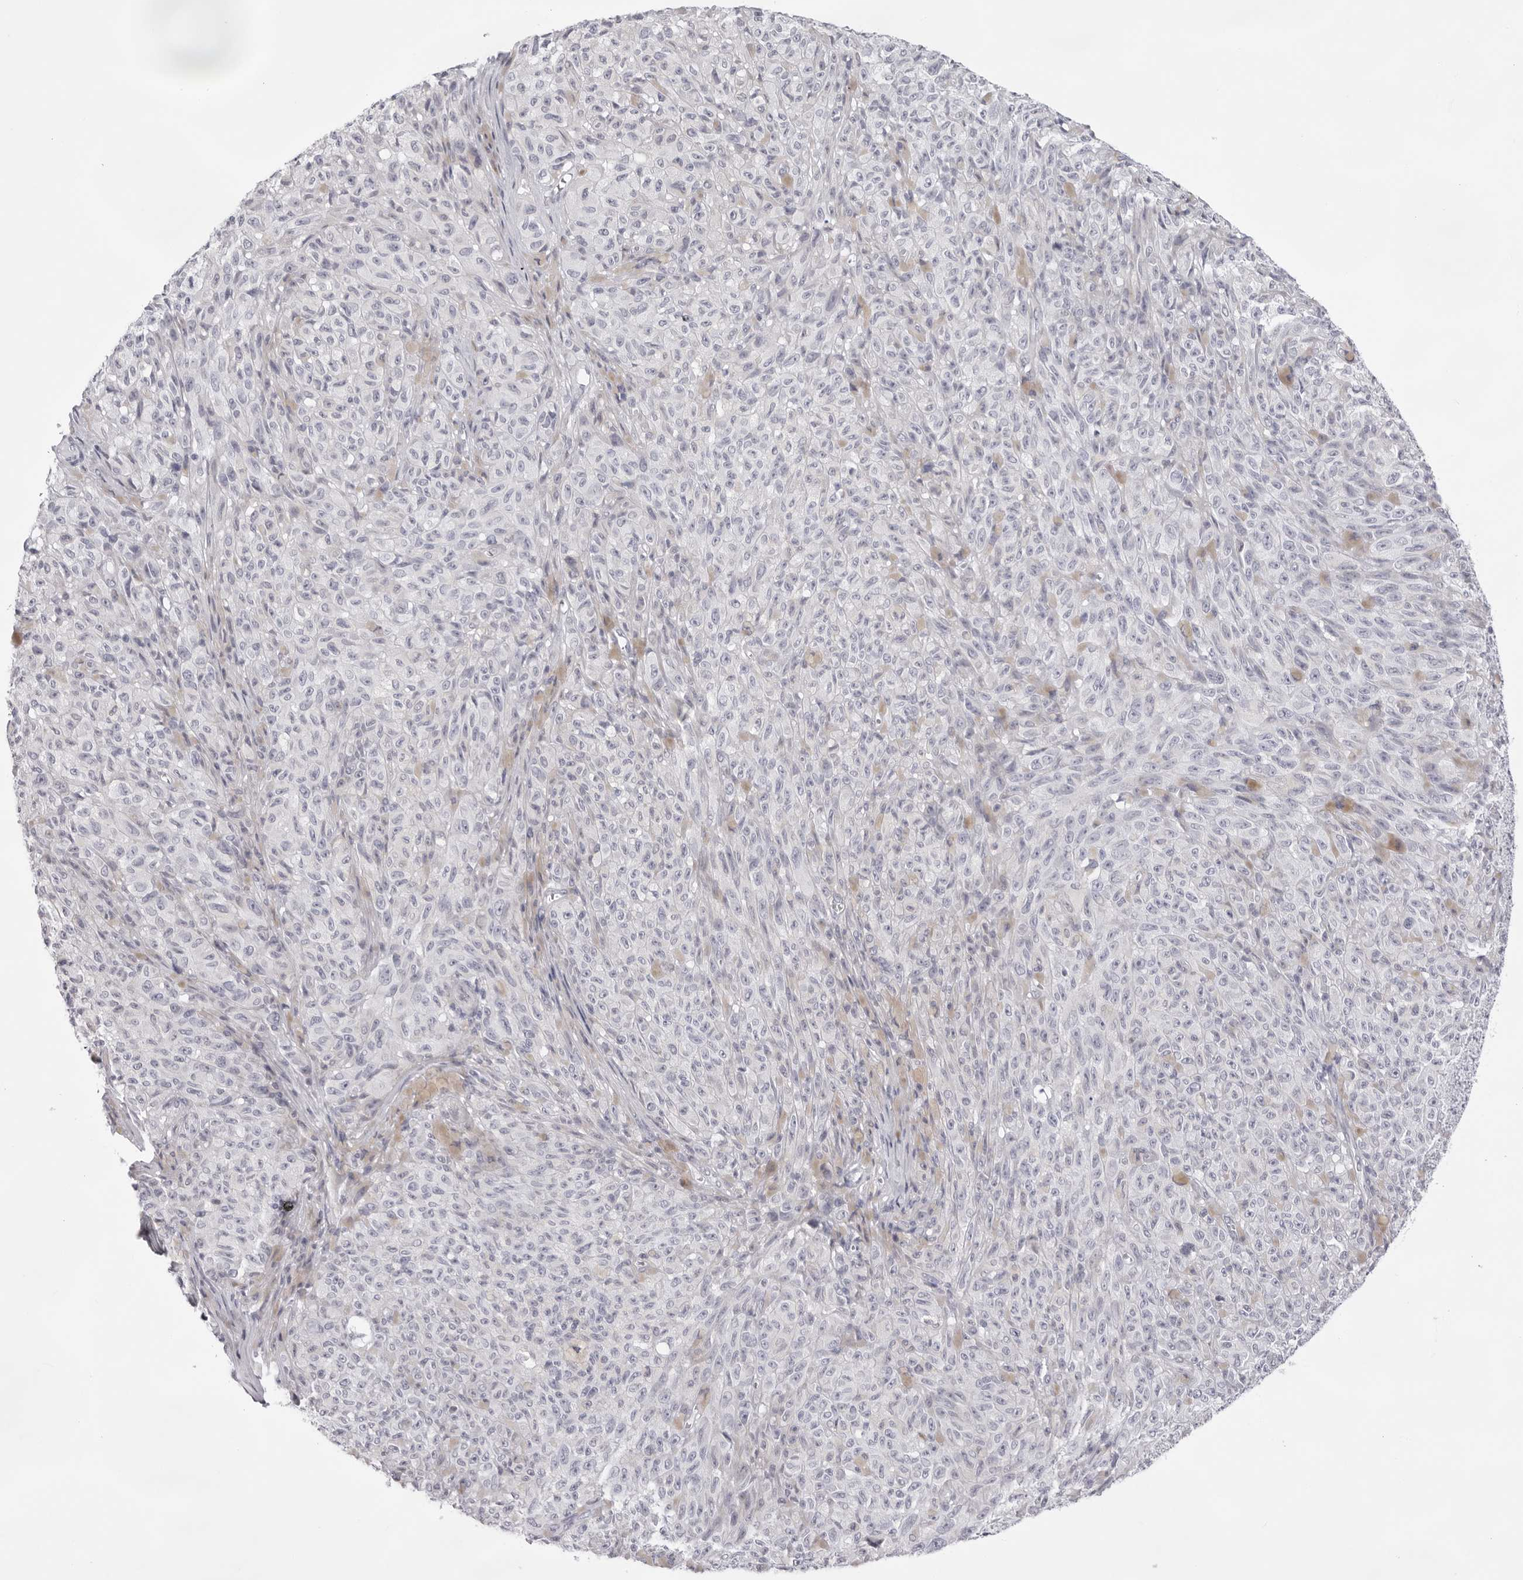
{"staining": {"intensity": "negative", "quantity": "none", "location": "none"}, "tissue": "melanoma", "cell_type": "Tumor cells", "image_type": "cancer", "snomed": [{"axis": "morphology", "description": "Malignant melanoma, NOS"}, {"axis": "topography", "description": "Skin"}], "caption": "An IHC micrograph of malignant melanoma is shown. There is no staining in tumor cells of malignant melanoma.", "gene": "SMIM2", "patient": {"sex": "female", "age": 82}}